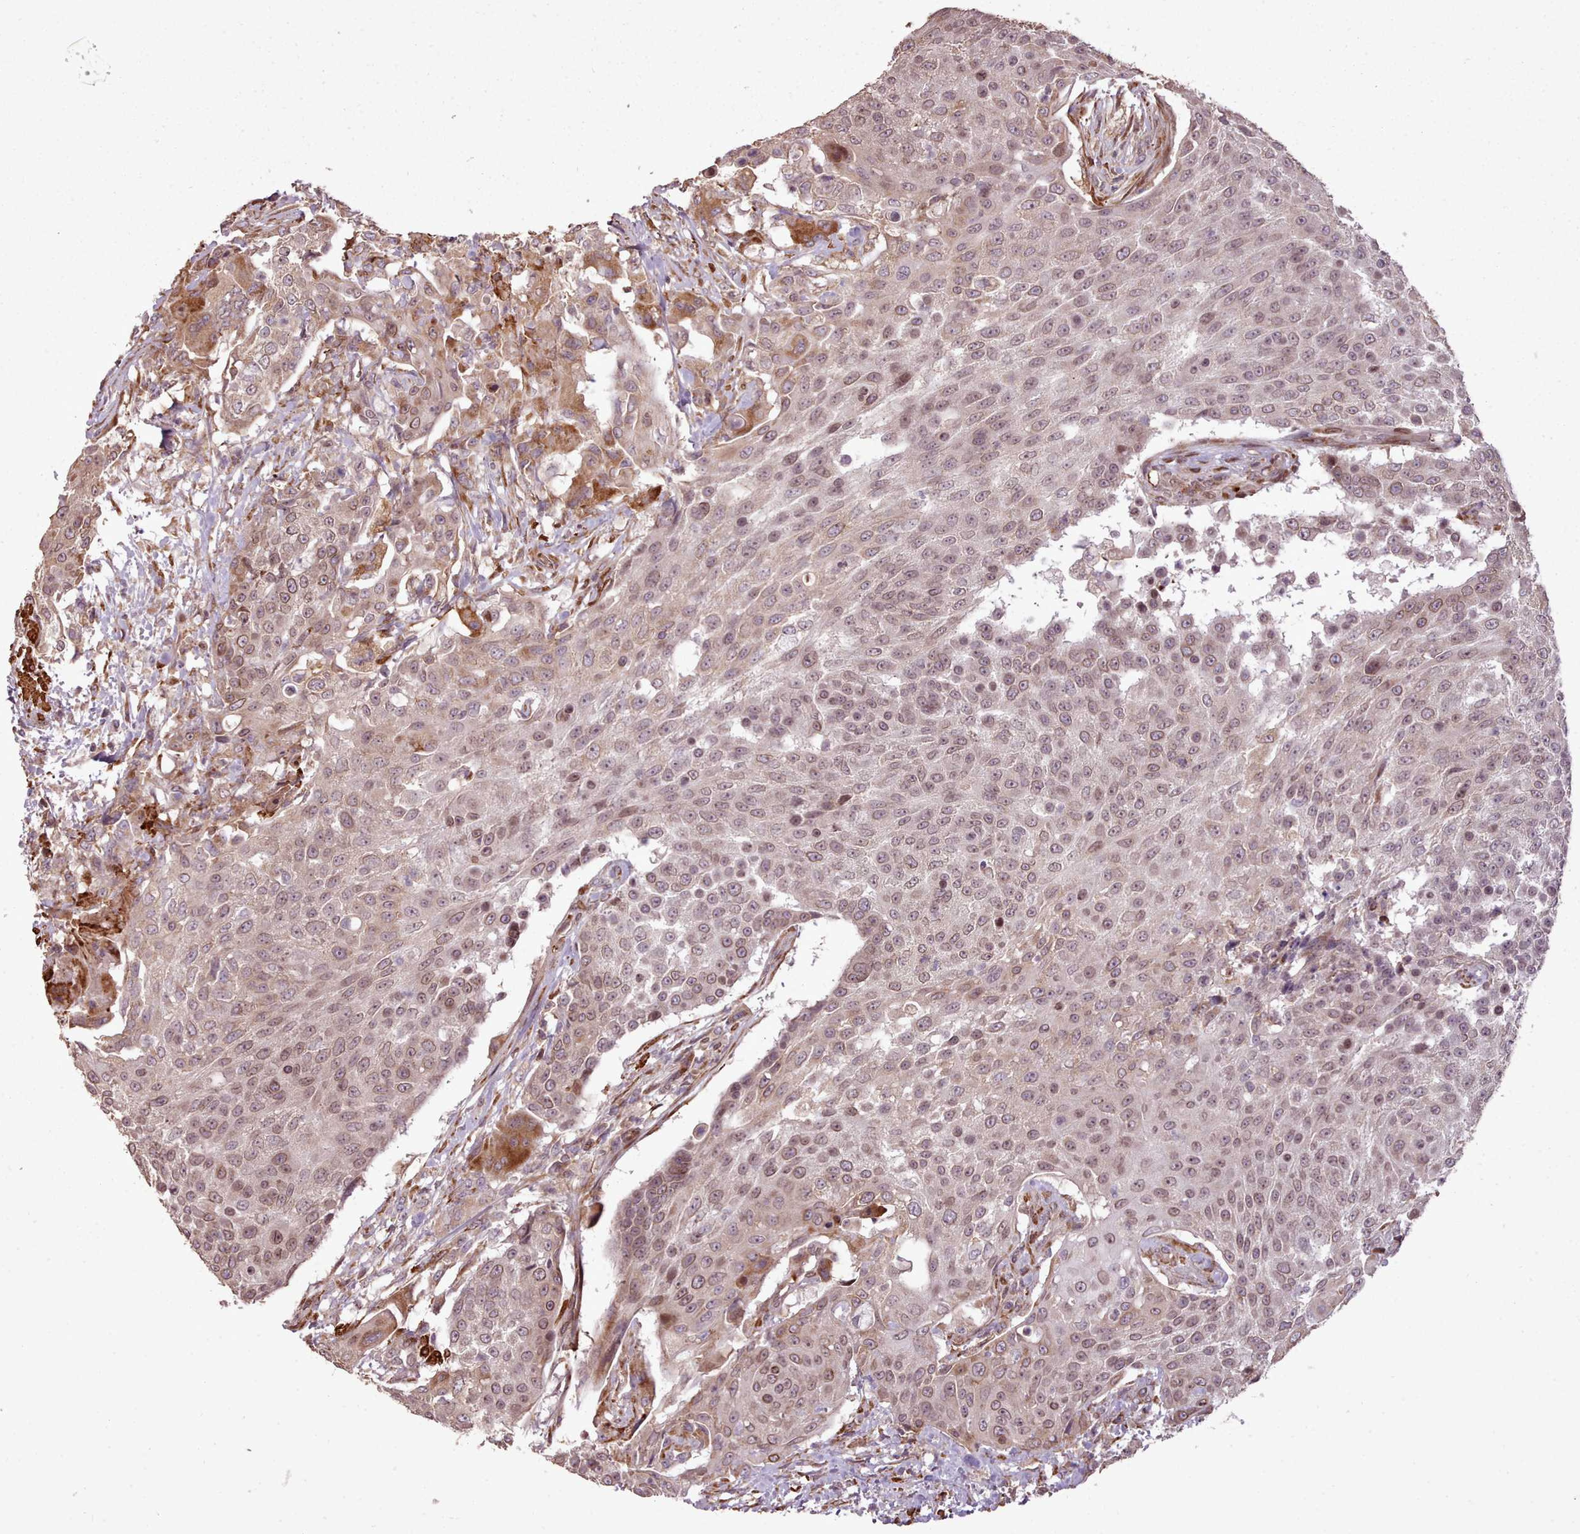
{"staining": {"intensity": "moderate", "quantity": ">75%", "location": "cytoplasmic/membranous,nuclear"}, "tissue": "urothelial cancer", "cell_type": "Tumor cells", "image_type": "cancer", "snomed": [{"axis": "morphology", "description": "Urothelial carcinoma, High grade"}, {"axis": "topography", "description": "Urinary bladder"}], "caption": "Immunohistochemical staining of urothelial cancer exhibits medium levels of moderate cytoplasmic/membranous and nuclear protein expression in about >75% of tumor cells.", "gene": "CABP1", "patient": {"sex": "female", "age": 63}}